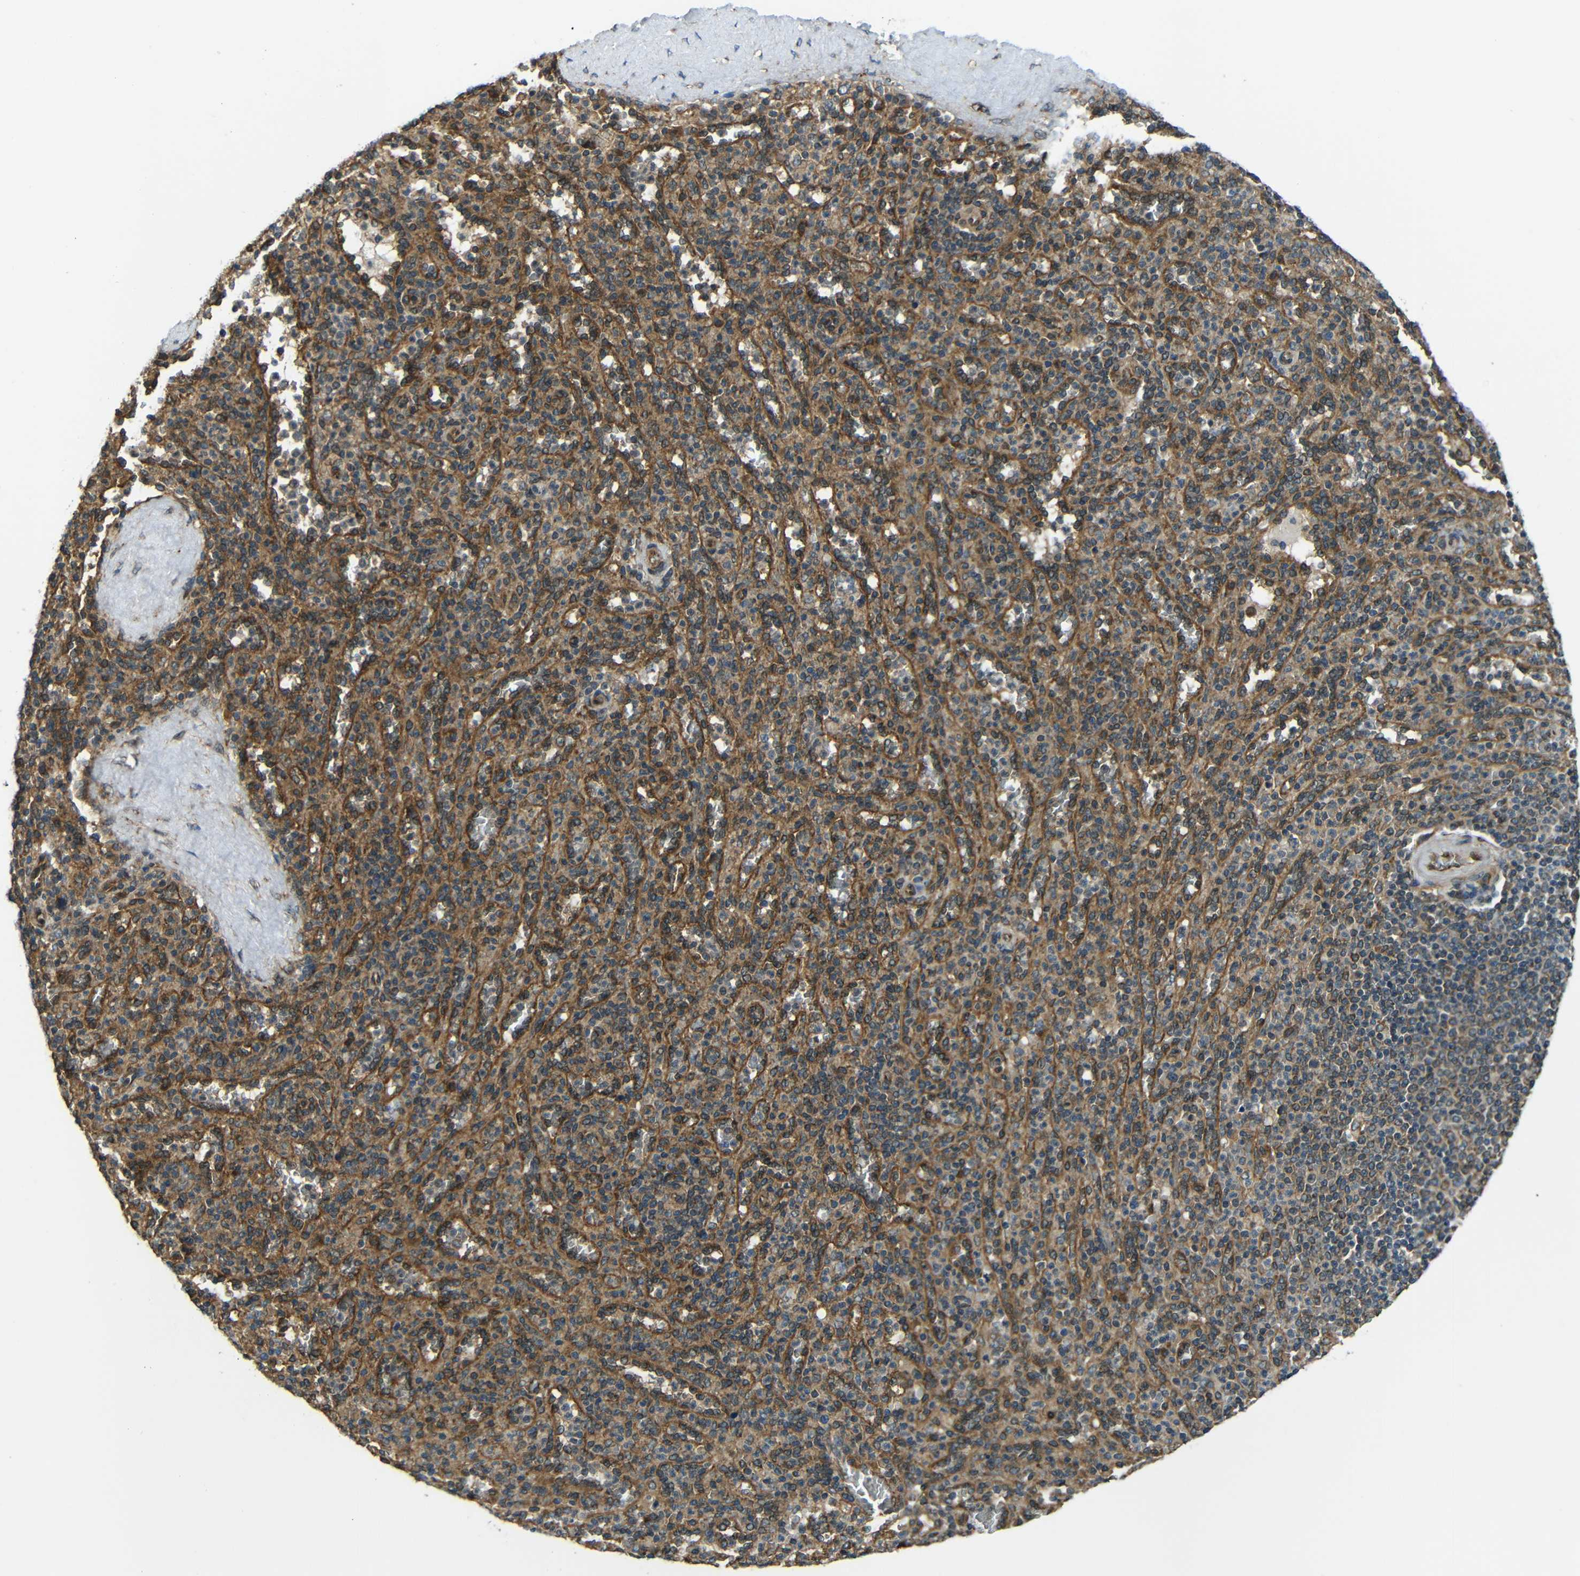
{"staining": {"intensity": "moderate", "quantity": "25%-75%", "location": "cytoplasmic/membranous"}, "tissue": "spleen", "cell_type": "Cells in red pulp", "image_type": "normal", "snomed": [{"axis": "morphology", "description": "Normal tissue, NOS"}, {"axis": "topography", "description": "Spleen"}], "caption": "Human spleen stained with a brown dye exhibits moderate cytoplasmic/membranous positive positivity in approximately 25%-75% of cells in red pulp.", "gene": "VAPB", "patient": {"sex": "male", "age": 36}}